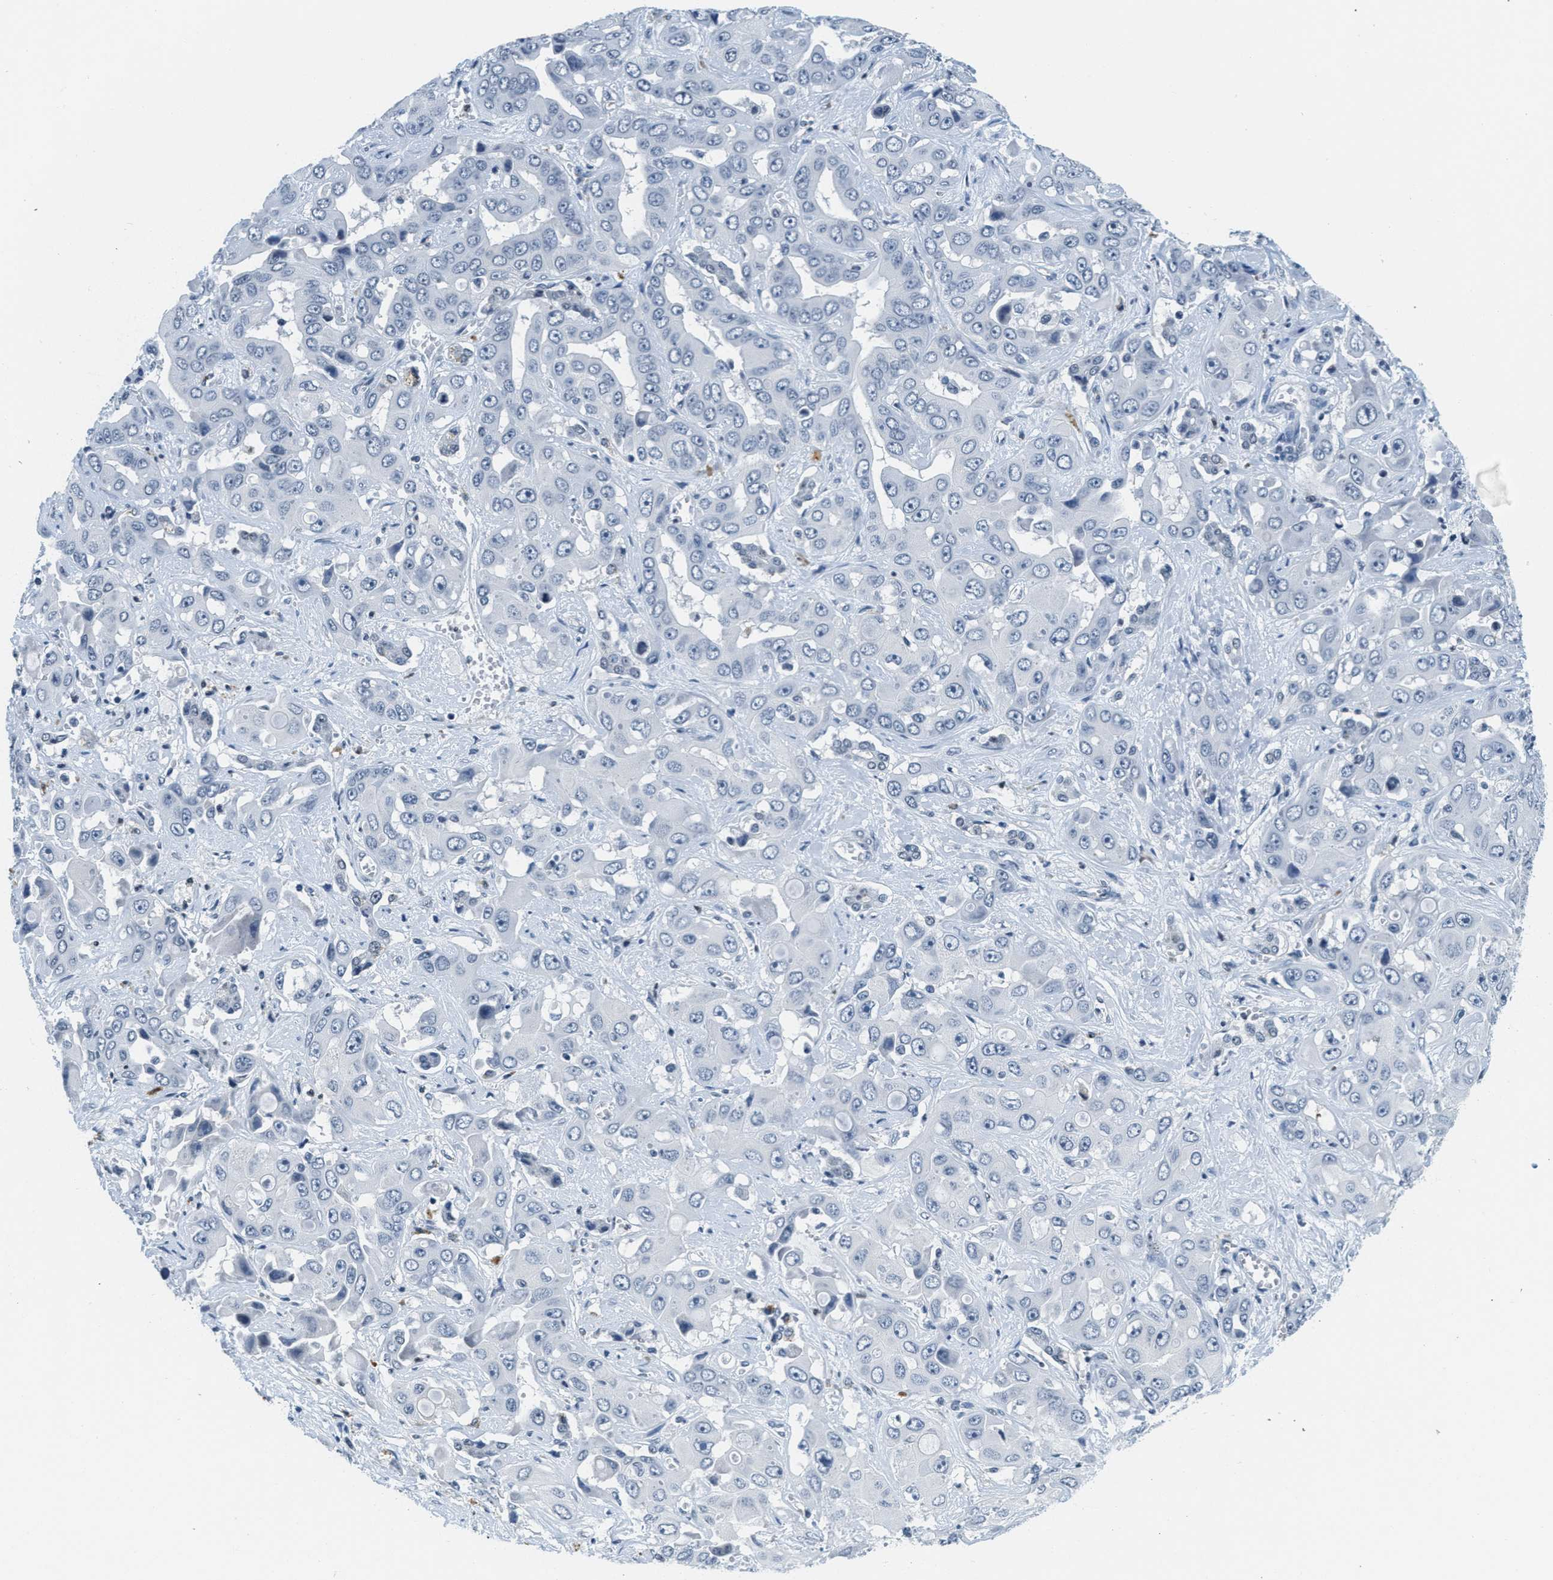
{"staining": {"intensity": "negative", "quantity": "none", "location": "none"}, "tissue": "liver cancer", "cell_type": "Tumor cells", "image_type": "cancer", "snomed": [{"axis": "morphology", "description": "Cholangiocarcinoma"}, {"axis": "topography", "description": "Liver"}], "caption": "Liver cholangiocarcinoma was stained to show a protein in brown. There is no significant positivity in tumor cells.", "gene": "CA4", "patient": {"sex": "female", "age": 52}}